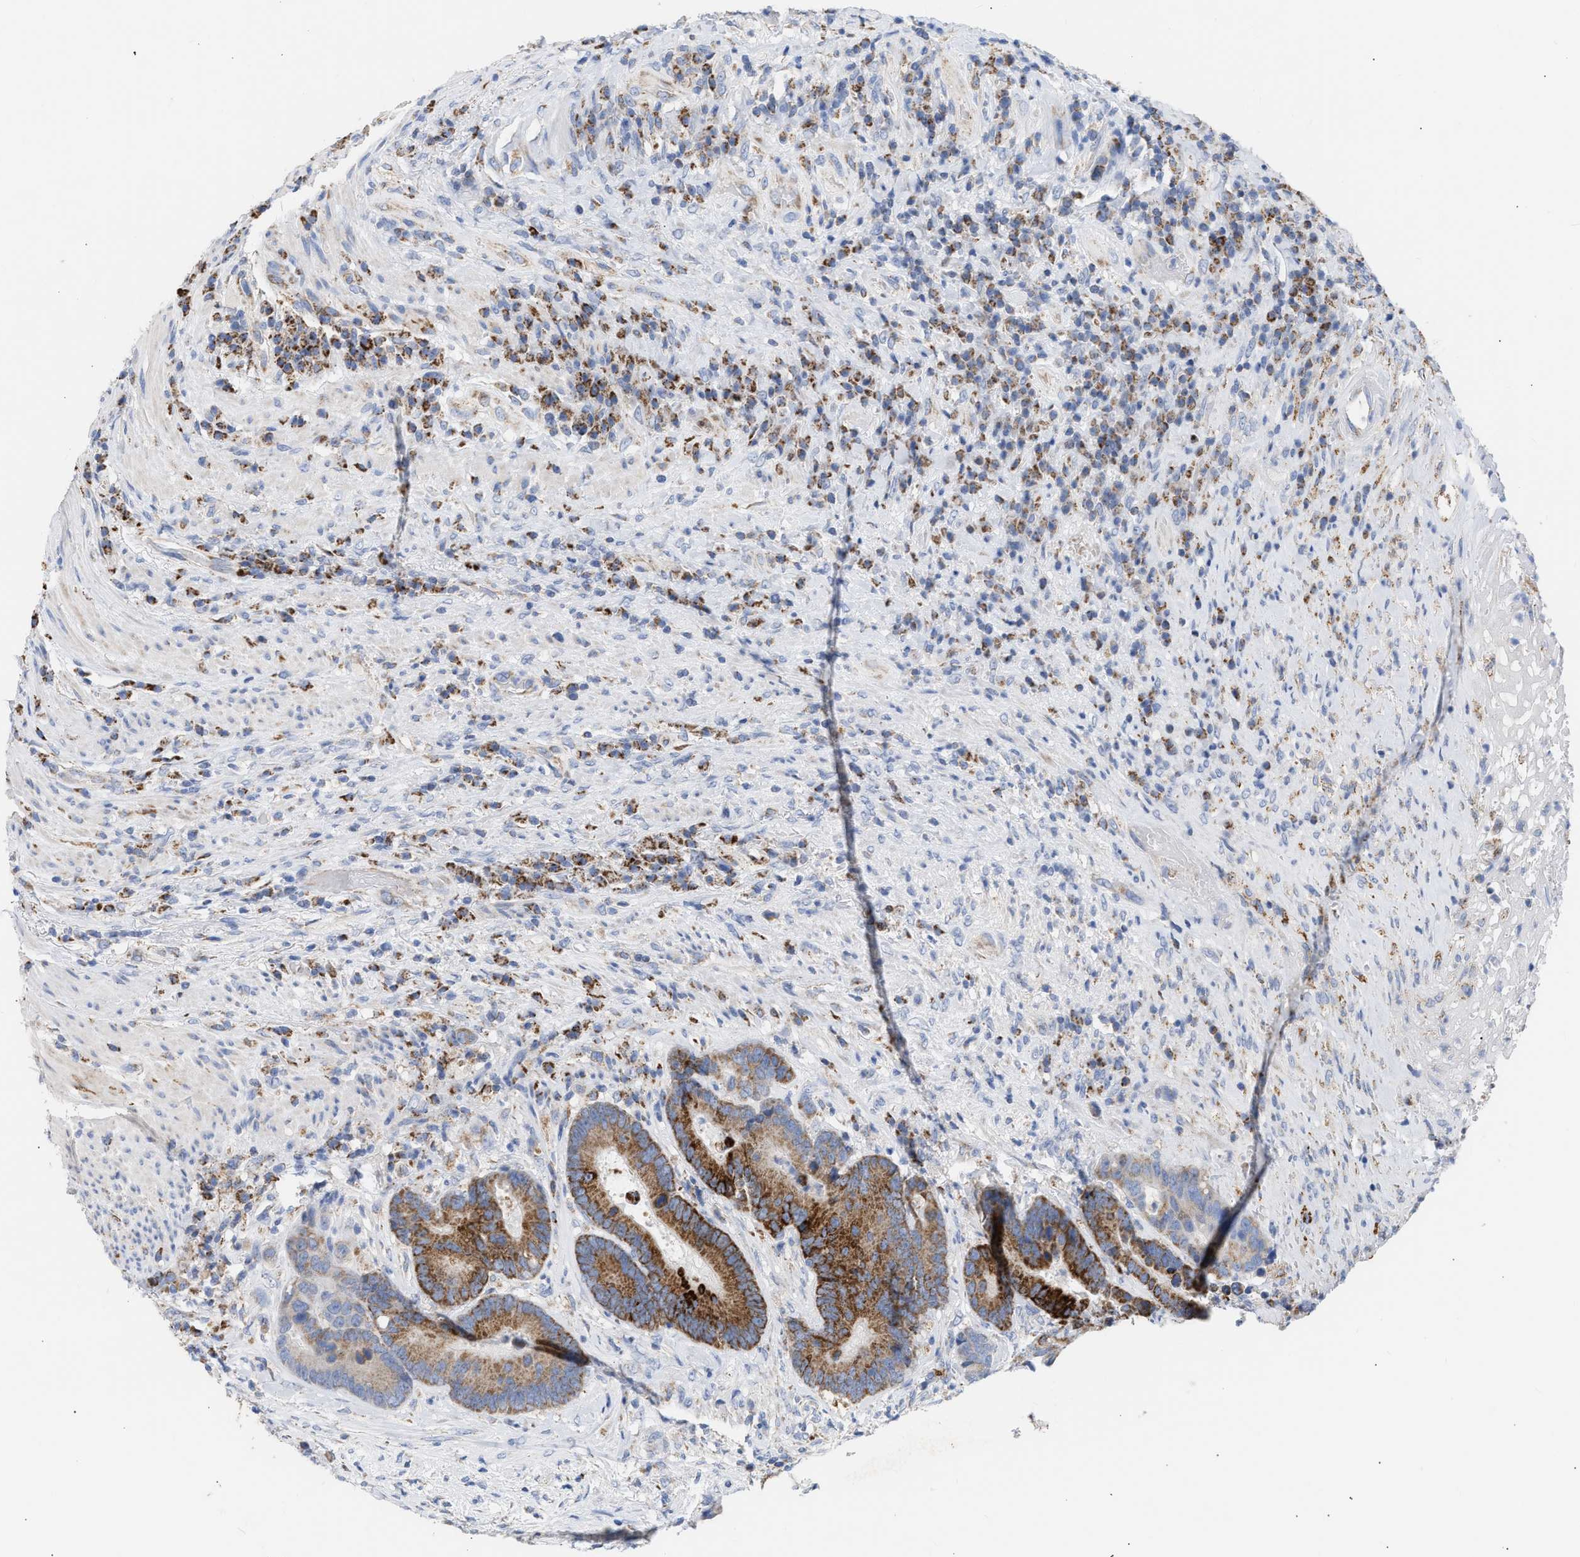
{"staining": {"intensity": "strong", "quantity": ">75%", "location": "cytoplasmic/membranous"}, "tissue": "colorectal cancer", "cell_type": "Tumor cells", "image_type": "cancer", "snomed": [{"axis": "morphology", "description": "Adenocarcinoma, NOS"}, {"axis": "topography", "description": "Rectum"}], "caption": "The immunohistochemical stain shows strong cytoplasmic/membranous expression in tumor cells of colorectal cancer tissue. (Stains: DAB in brown, nuclei in blue, Microscopy: brightfield microscopy at high magnification).", "gene": "ACOT13", "patient": {"sex": "female", "age": 89}}